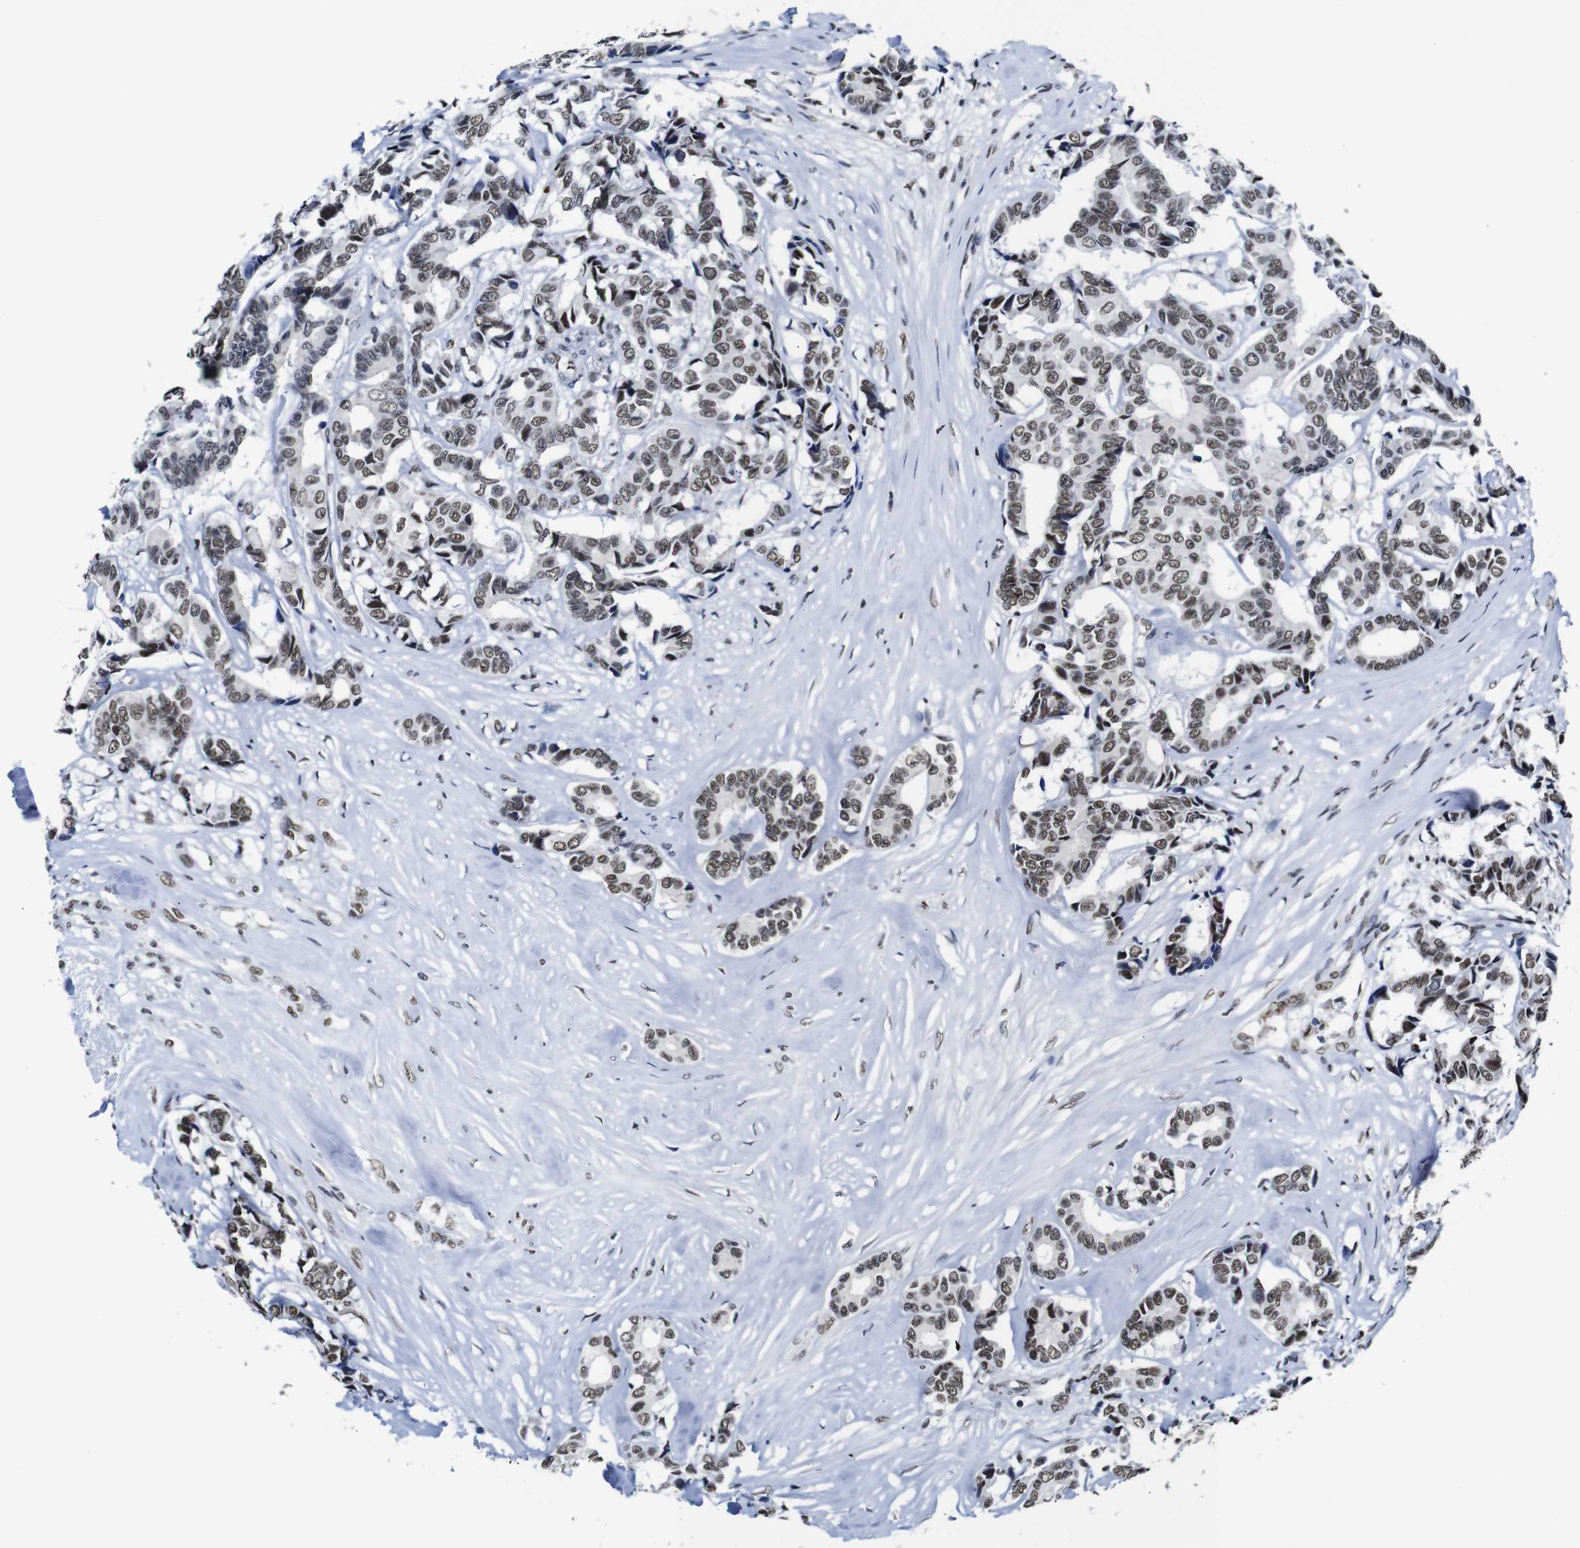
{"staining": {"intensity": "moderate", "quantity": ">75%", "location": "nuclear"}, "tissue": "breast cancer", "cell_type": "Tumor cells", "image_type": "cancer", "snomed": [{"axis": "morphology", "description": "Duct carcinoma"}, {"axis": "topography", "description": "Breast"}], "caption": "The micrograph demonstrates a brown stain indicating the presence of a protein in the nuclear of tumor cells in breast cancer (infiltrating ductal carcinoma).", "gene": "ILDR2", "patient": {"sex": "female", "age": 87}}